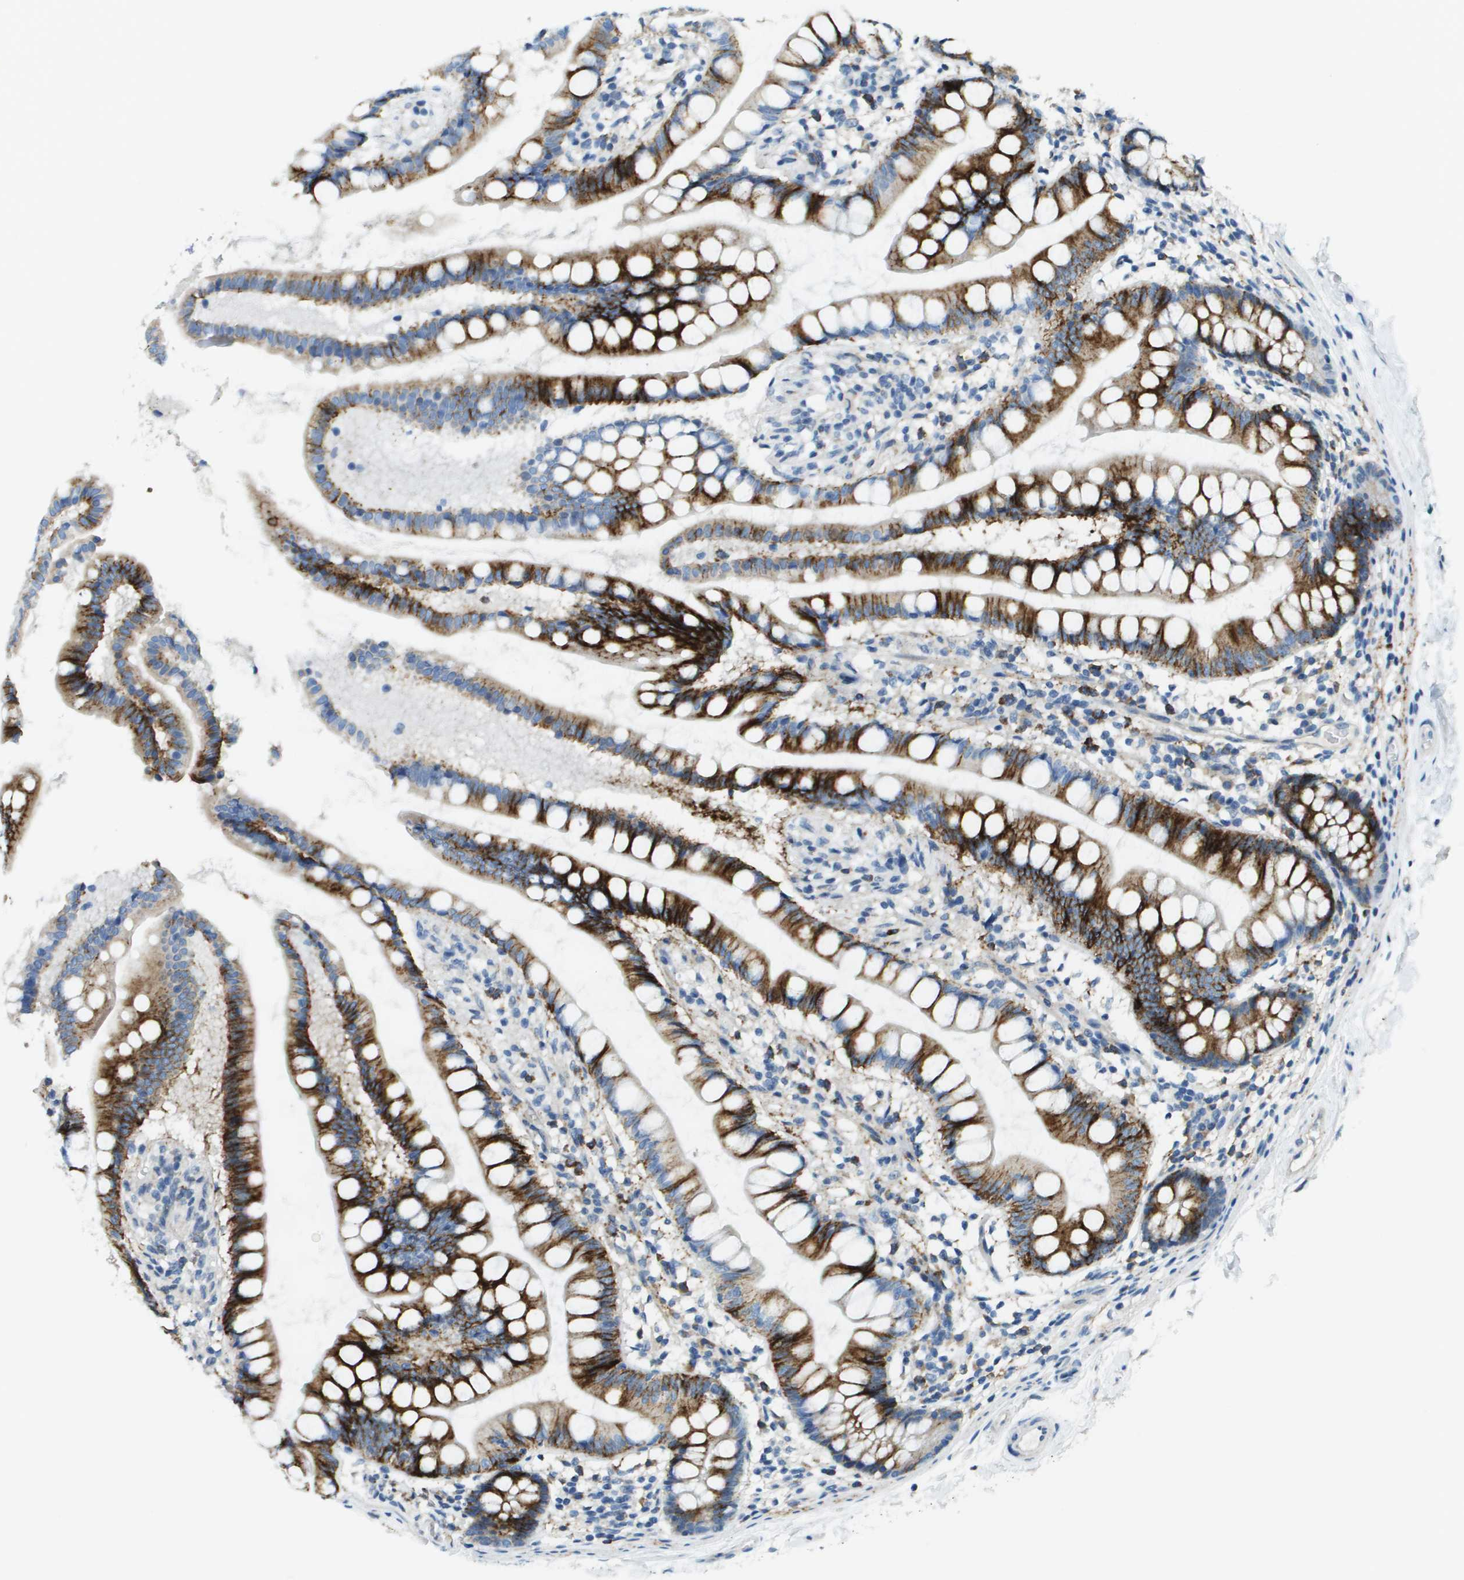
{"staining": {"intensity": "strong", "quantity": ">75%", "location": "cytoplasmic/membranous"}, "tissue": "small intestine", "cell_type": "Glandular cells", "image_type": "normal", "snomed": [{"axis": "morphology", "description": "Normal tissue, NOS"}, {"axis": "topography", "description": "Small intestine"}], "caption": "Protein staining displays strong cytoplasmic/membranous expression in about >75% of glandular cells in normal small intestine.", "gene": "SDC1", "patient": {"sex": "female", "age": 84}}